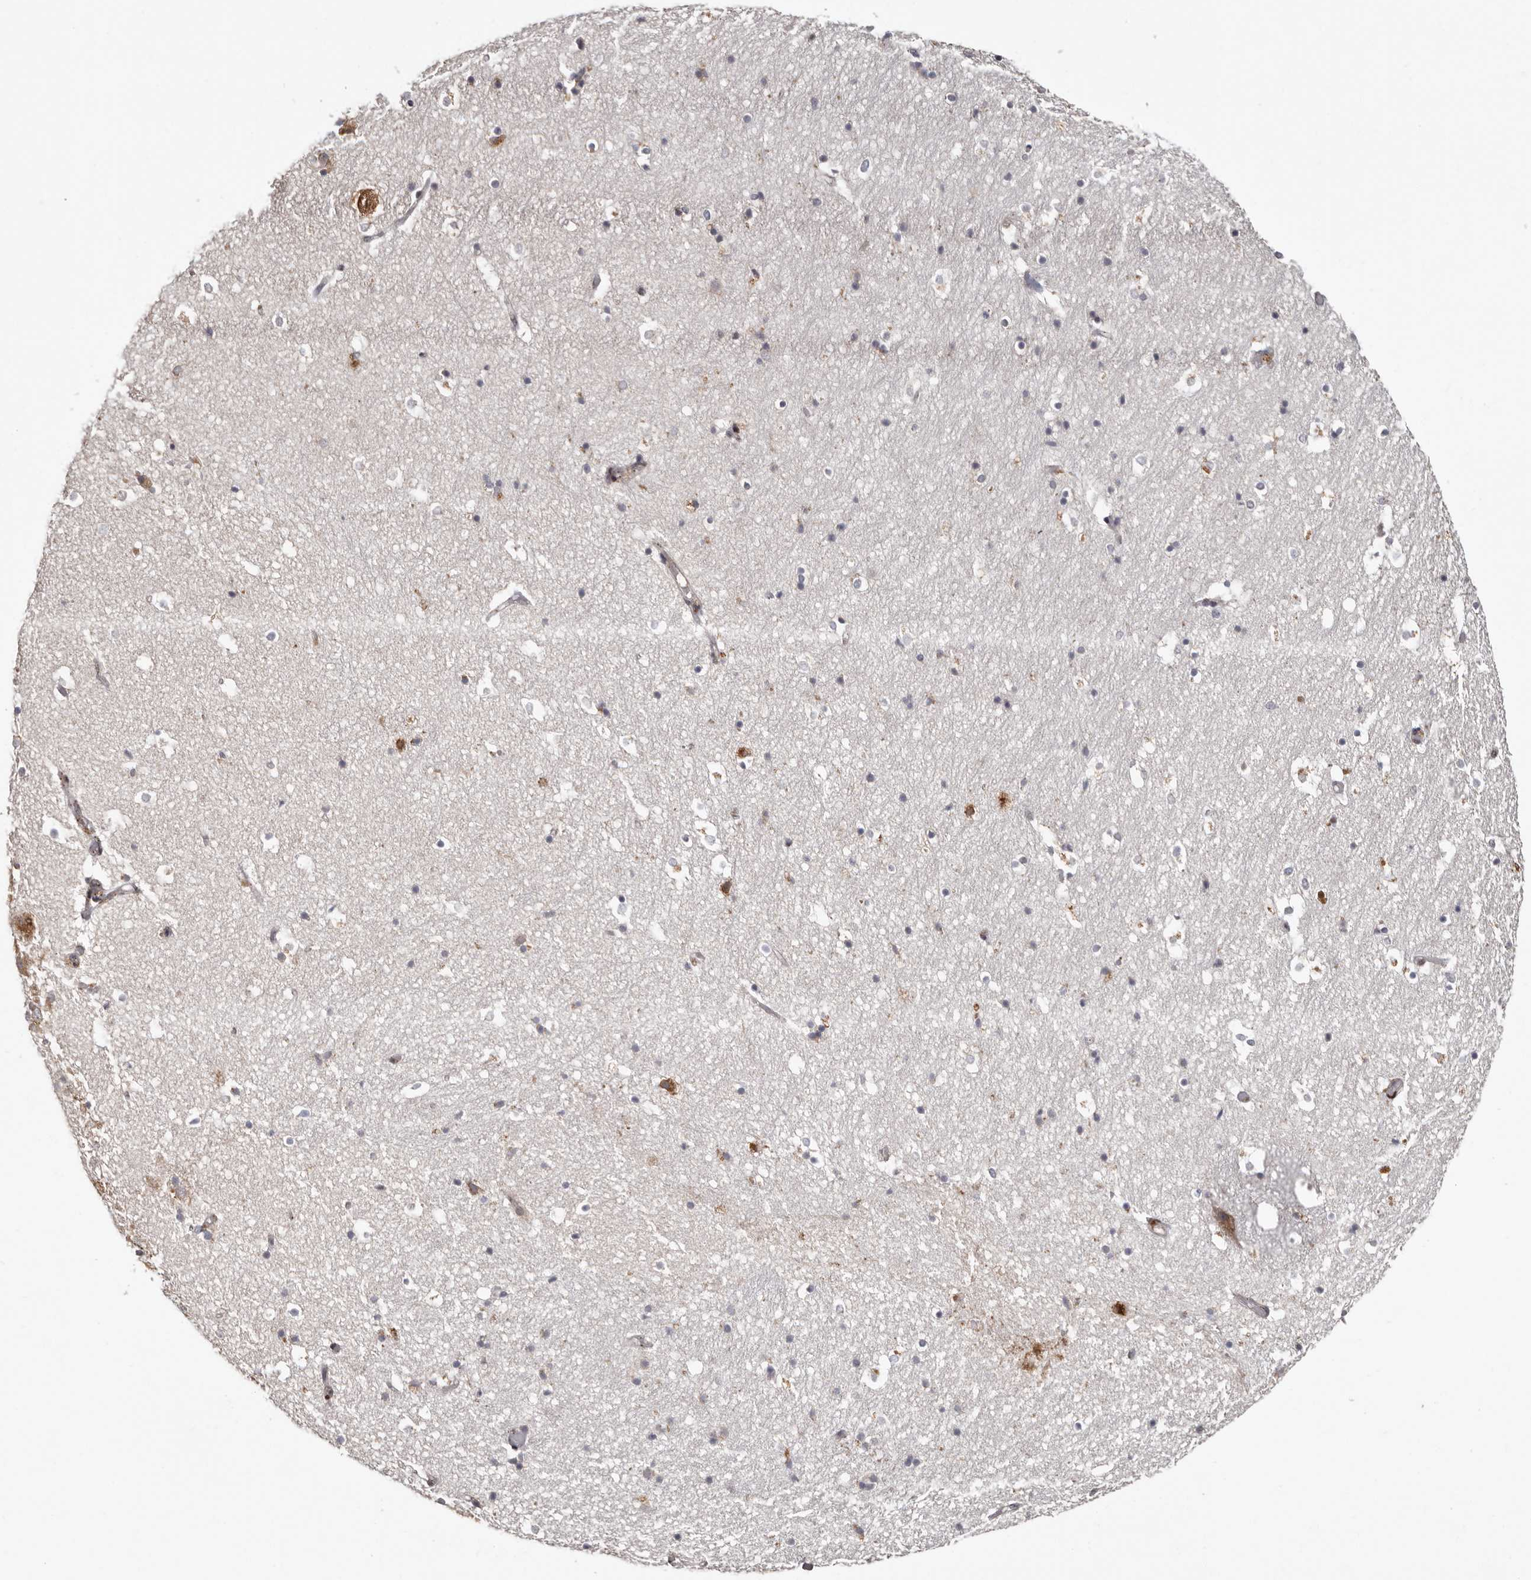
{"staining": {"intensity": "negative", "quantity": "none", "location": "none"}, "tissue": "hippocampus", "cell_type": "Glial cells", "image_type": "normal", "snomed": [{"axis": "morphology", "description": "Normal tissue, NOS"}, {"axis": "topography", "description": "Hippocampus"}], "caption": "Glial cells show no significant expression in normal hippocampus. Nuclei are stained in blue.", "gene": "SMAD7", "patient": {"sex": "female", "age": 52}}